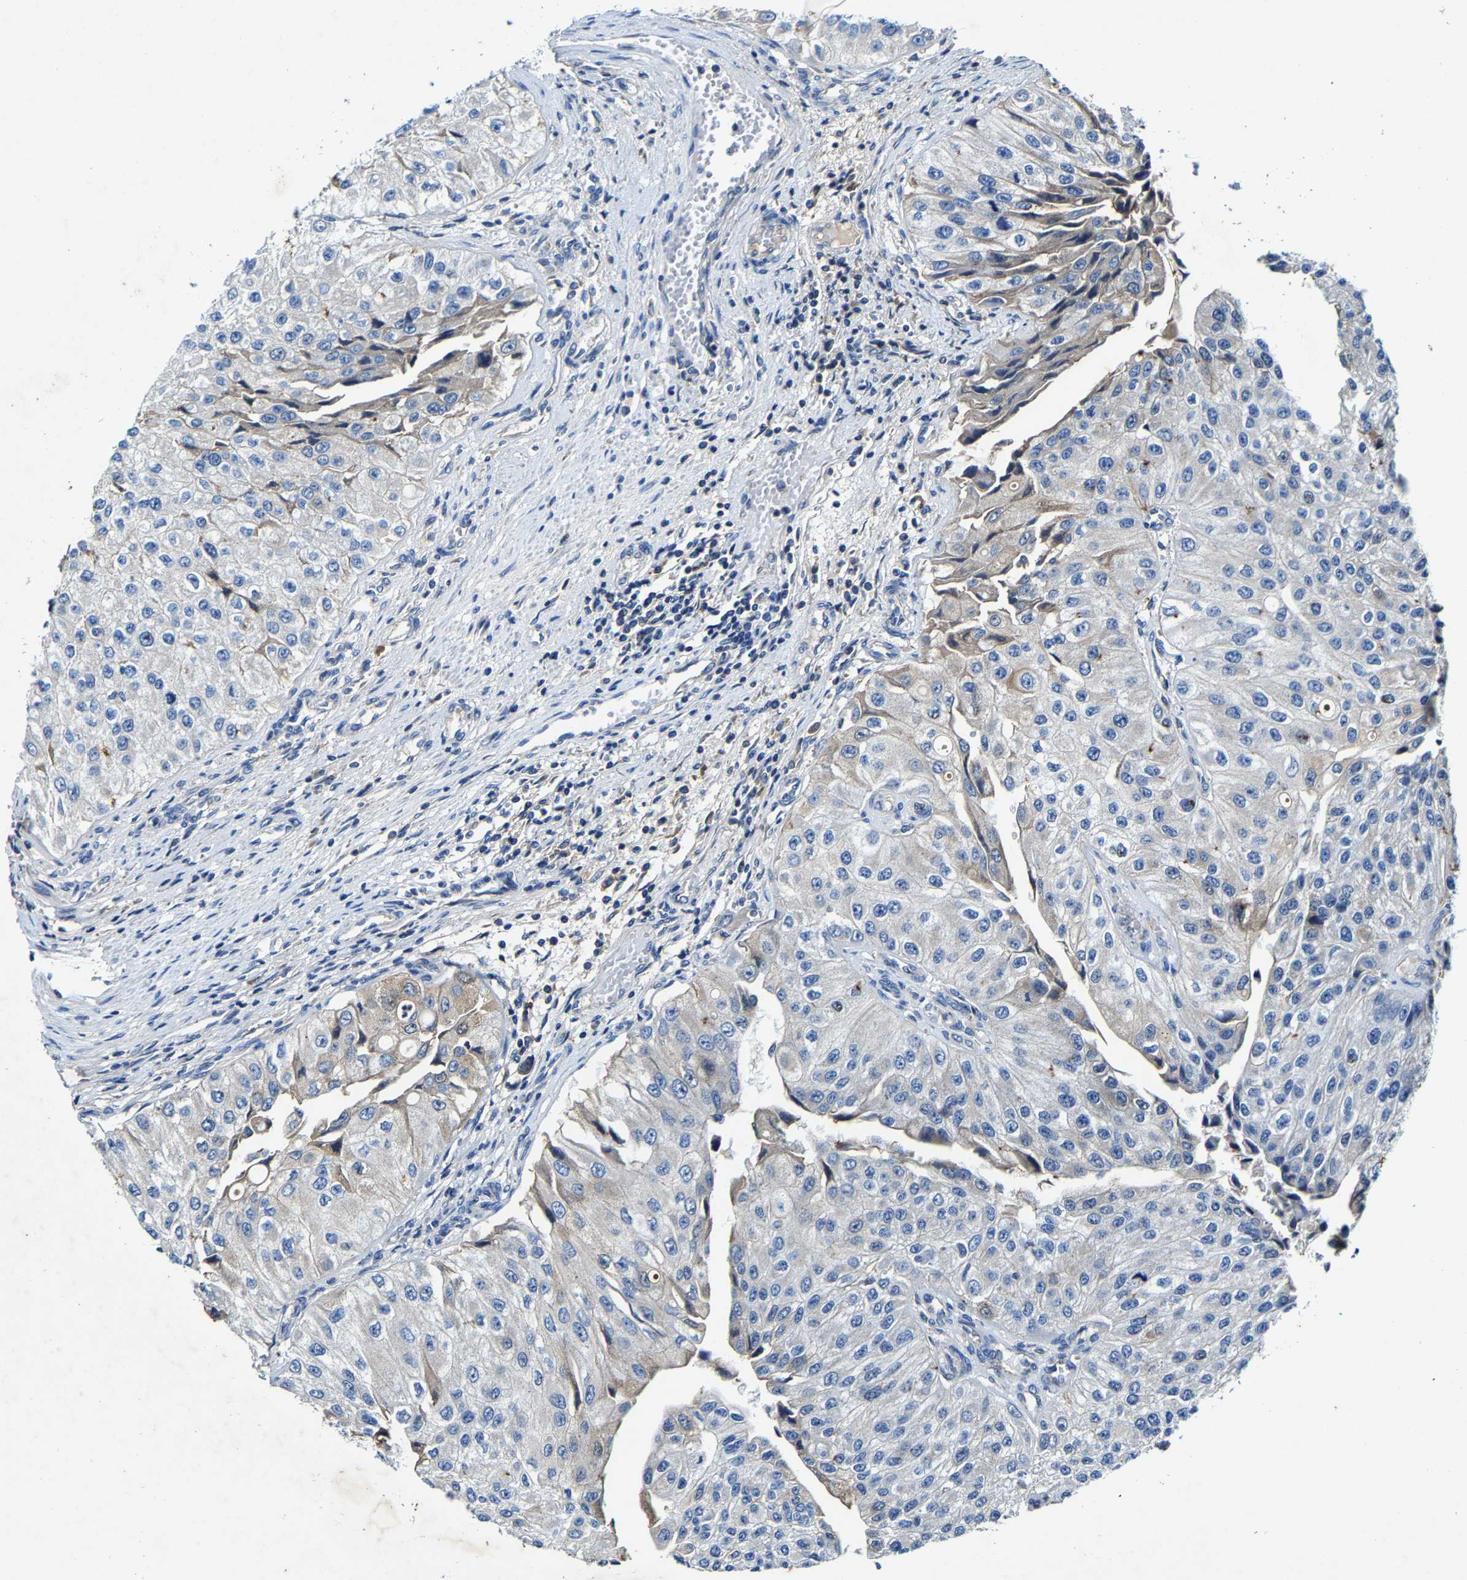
{"staining": {"intensity": "weak", "quantity": "<25%", "location": "cytoplasmic/membranous"}, "tissue": "urothelial cancer", "cell_type": "Tumor cells", "image_type": "cancer", "snomed": [{"axis": "morphology", "description": "Urothelial carcinoma, High grade"}, {"axis": "topography", "description": "Kidney"}, {"axis": "topography", "description": "Urinary bladder"}], "caption": "Immunohistochemistry (IHC) of urothelial carcinoma (high-grade) shows no positivity in tumor cells.", "gene": "SLC25A25", "patient": {"sex": "male", "age": 77}}